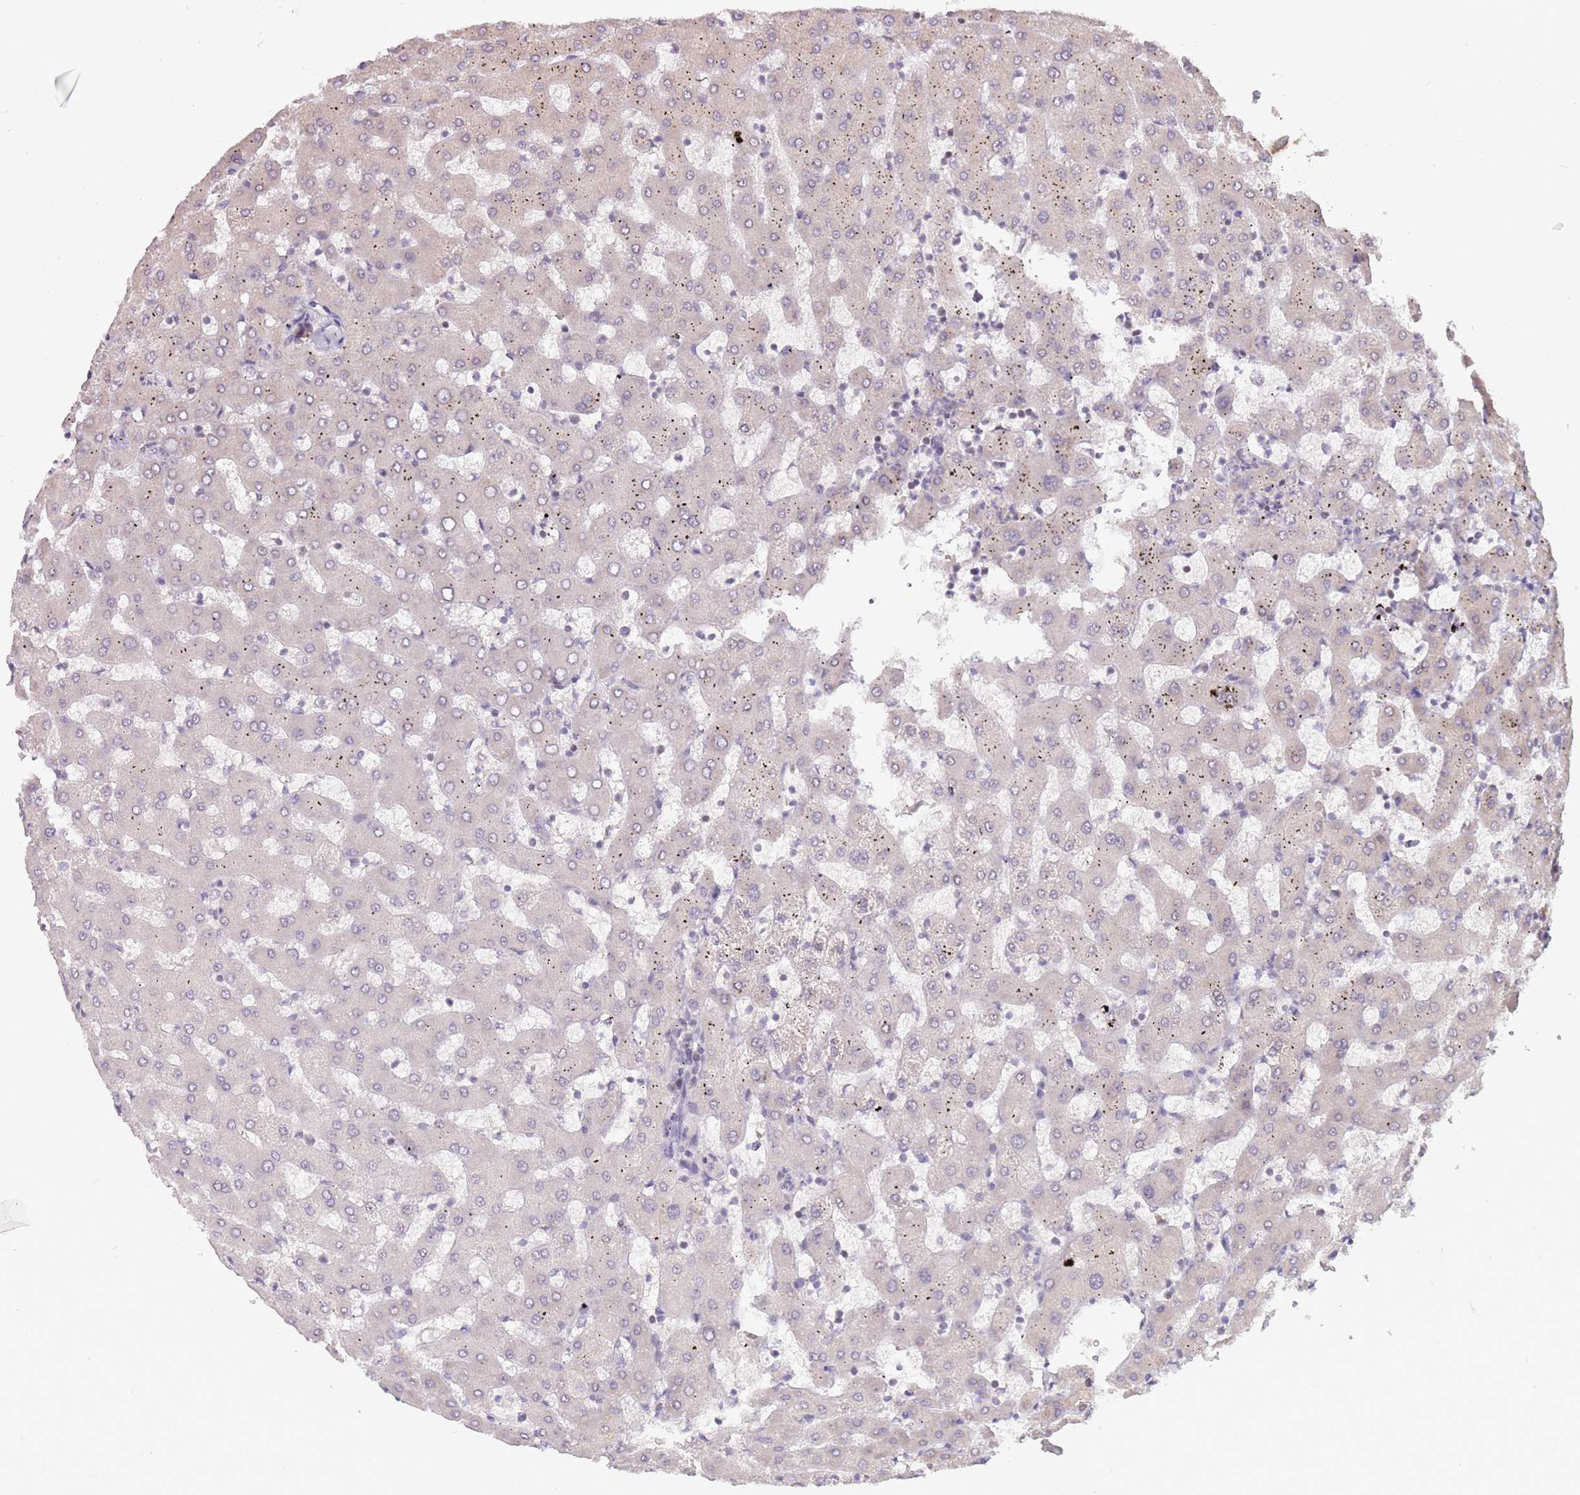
{"staining": {"intensity": "negative", "quantity": "none", "location": "none"}, "tissue": "liver", "cell_type": "Cholangiocytes", "image_type": "normal", "snomed": [{"axis": "morphology", "description": "Normal tissue, NOS"}, {"axis": "topography", "description": "Liver"}], "caption": "This histopathology image is of unremarkable liver stained with immunohistochemistry (IHC) to label a protein in brown with the nuclei are counter-stained blue. There is no expression in cholangiocytes. The staining is performed using DAB (3,3'-diaminobenzidine) brown chromogen with nuclei counter-stained in using hematoxylin.", "gene": "BARD1", "patient": {"sex": "female", "age": 63}}